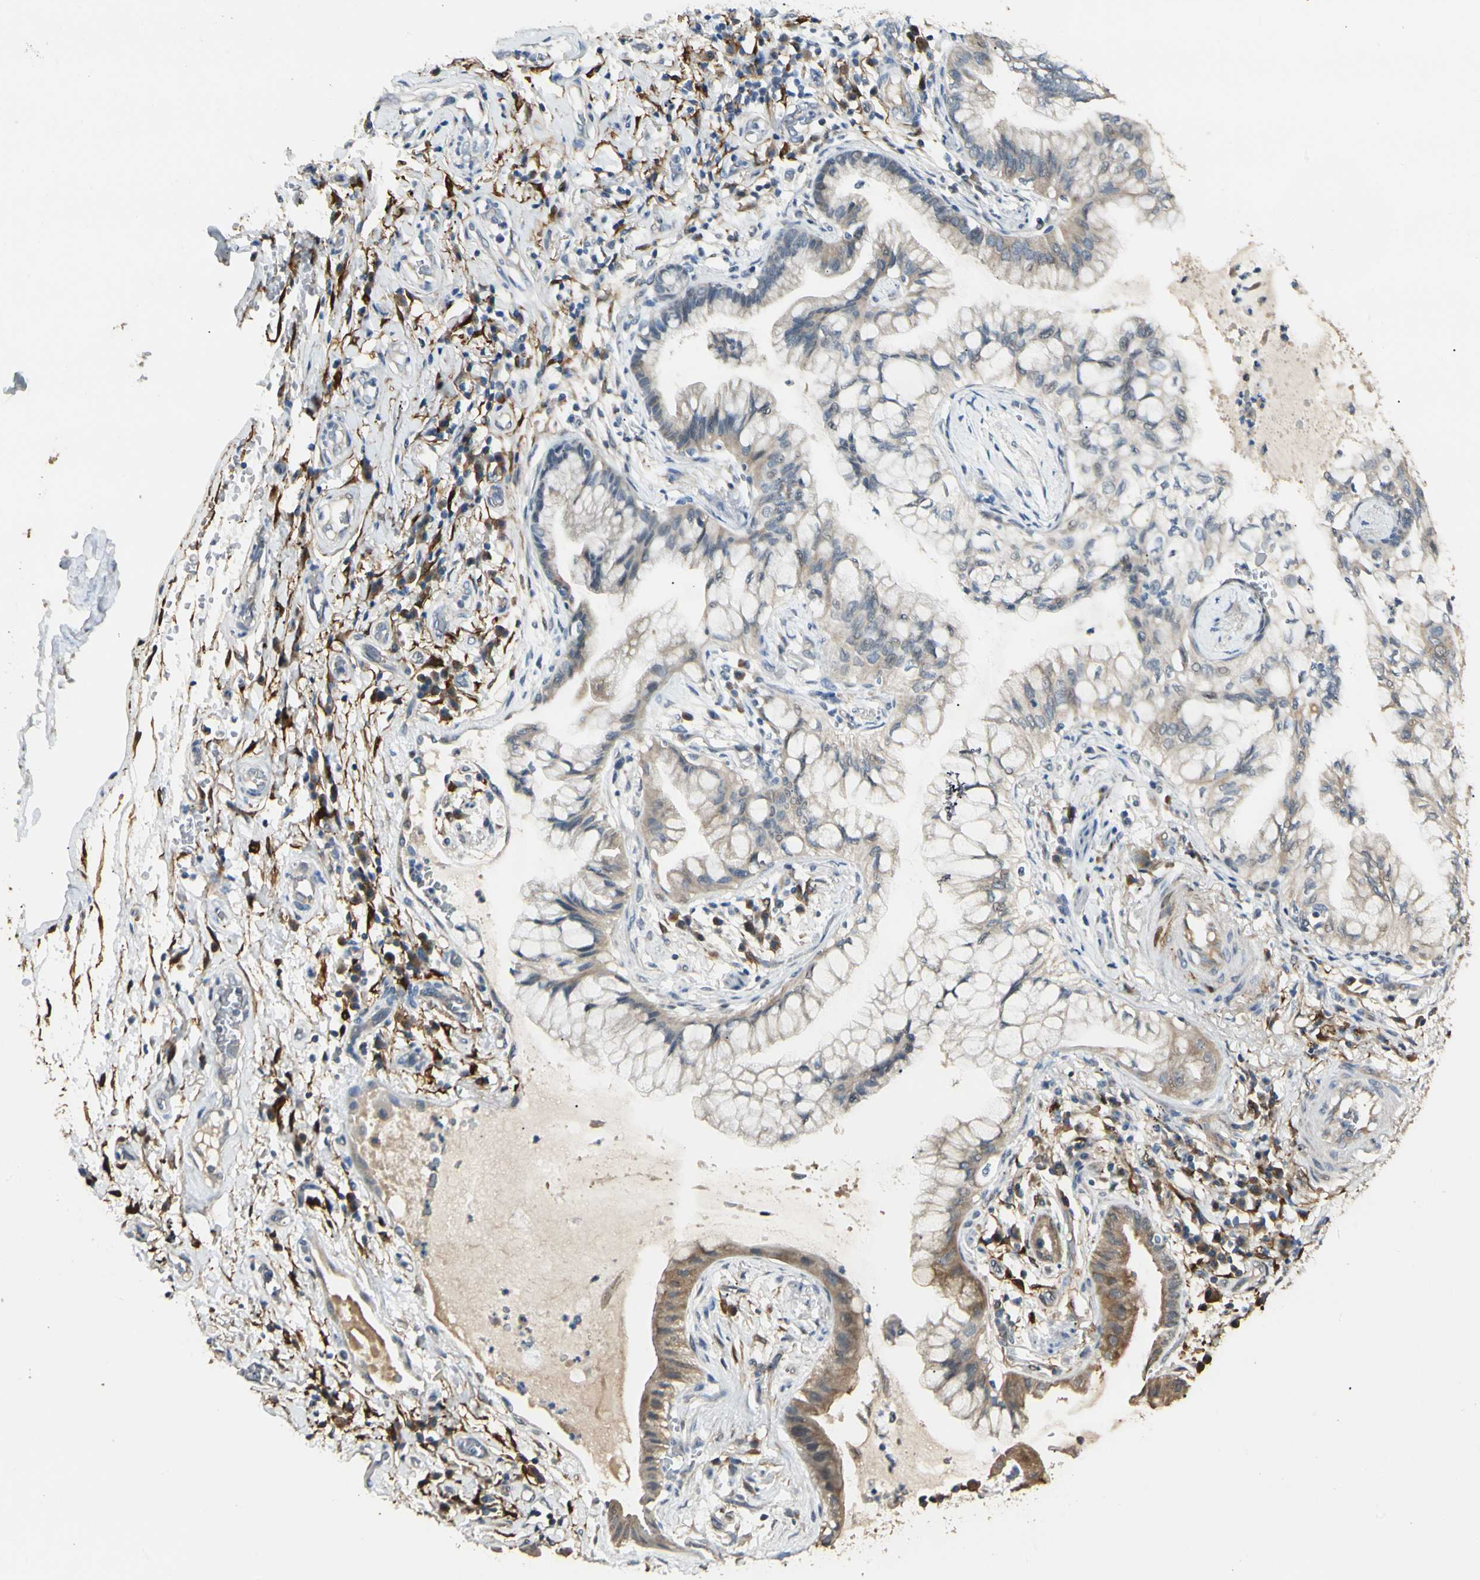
{"staining": {"intensity": "moderate", "quantity": "<25%", "location": "cytoplasmic/membranous"}, "tissue": "lung cancer", "cell_type": "Tumor cells", "image_type": "cancer", "snomed": [{"axis": "morphology", "description": "Adenocarcinoma, NOS"}, {"axis": "topography", "description": "Lung"}], "caption": "A histopathology image of lung adenocarcinoma stained for a protein shows moderate cytoplasmic/membranous brown staining in tumor cells.", "gene": "GNE", "patient": {"sex": "female", "age": 70}}